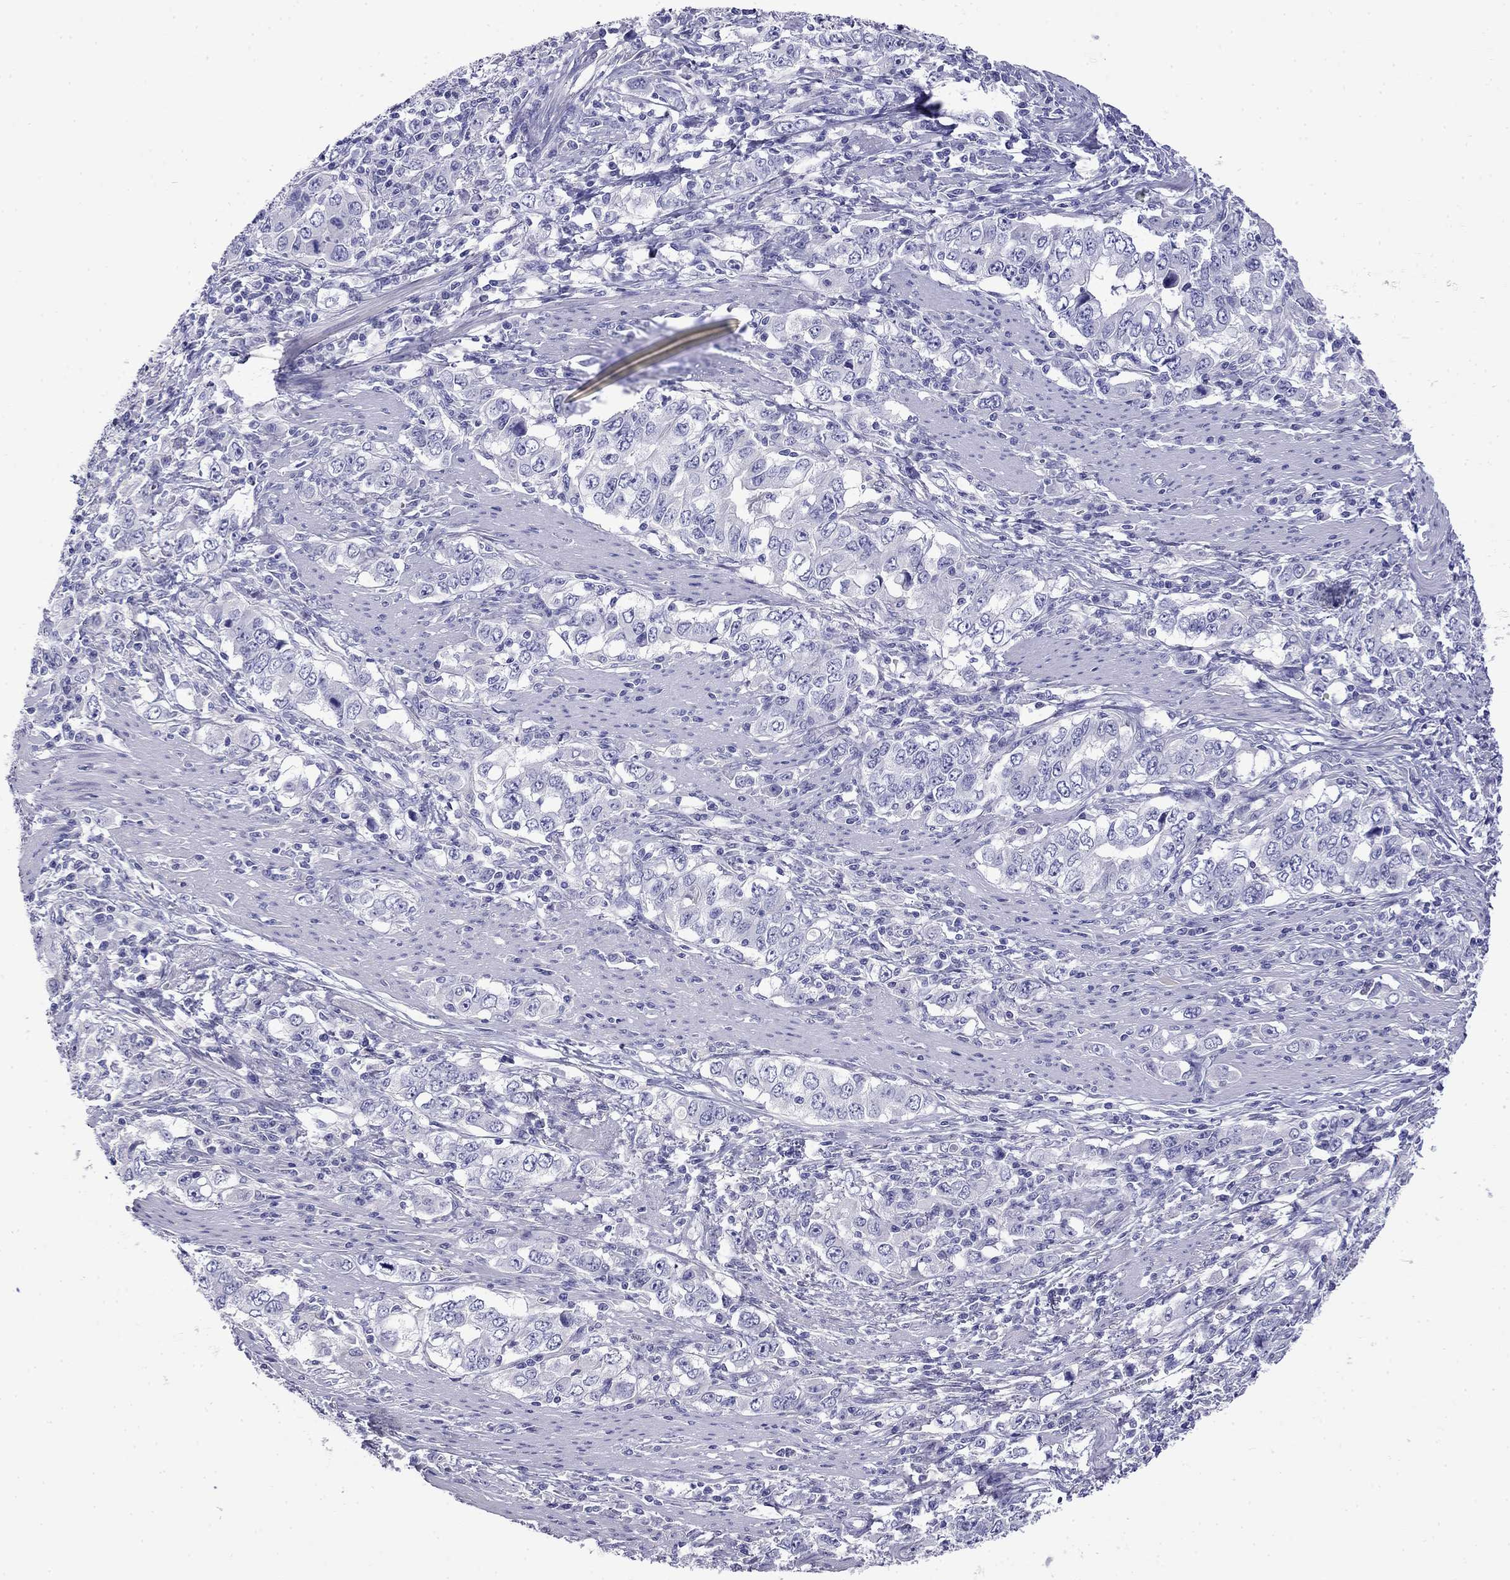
{"staining": {"intensity": "negative", "quantity": "none", "location": "none"}, "tissue": "stomach cancer", "cell_type": "Tumor cells", "image_type": "cancer", "snomed": [{"axis": "morphology", "description": "Adenocarcinoma, NOS"}, {"axis": "topography", "description": "Stomach, lower"}], "caption": "Immunohistochemistry (IHC) micrograph of neoplastic tissue: stomach cancer stained with DAB (3,3'-diaminobenzidine) shows no significant protein positivity in tumor cells. The staining was performed using DAB (3,3'-diaminobenzidine) to visualize the protein expression in brown, while the nuclei were stained in blue with hematoxylin (Magnification: 20x).", "gene": "MYO15A", "patient": {"sex": "female", "age": 72}}